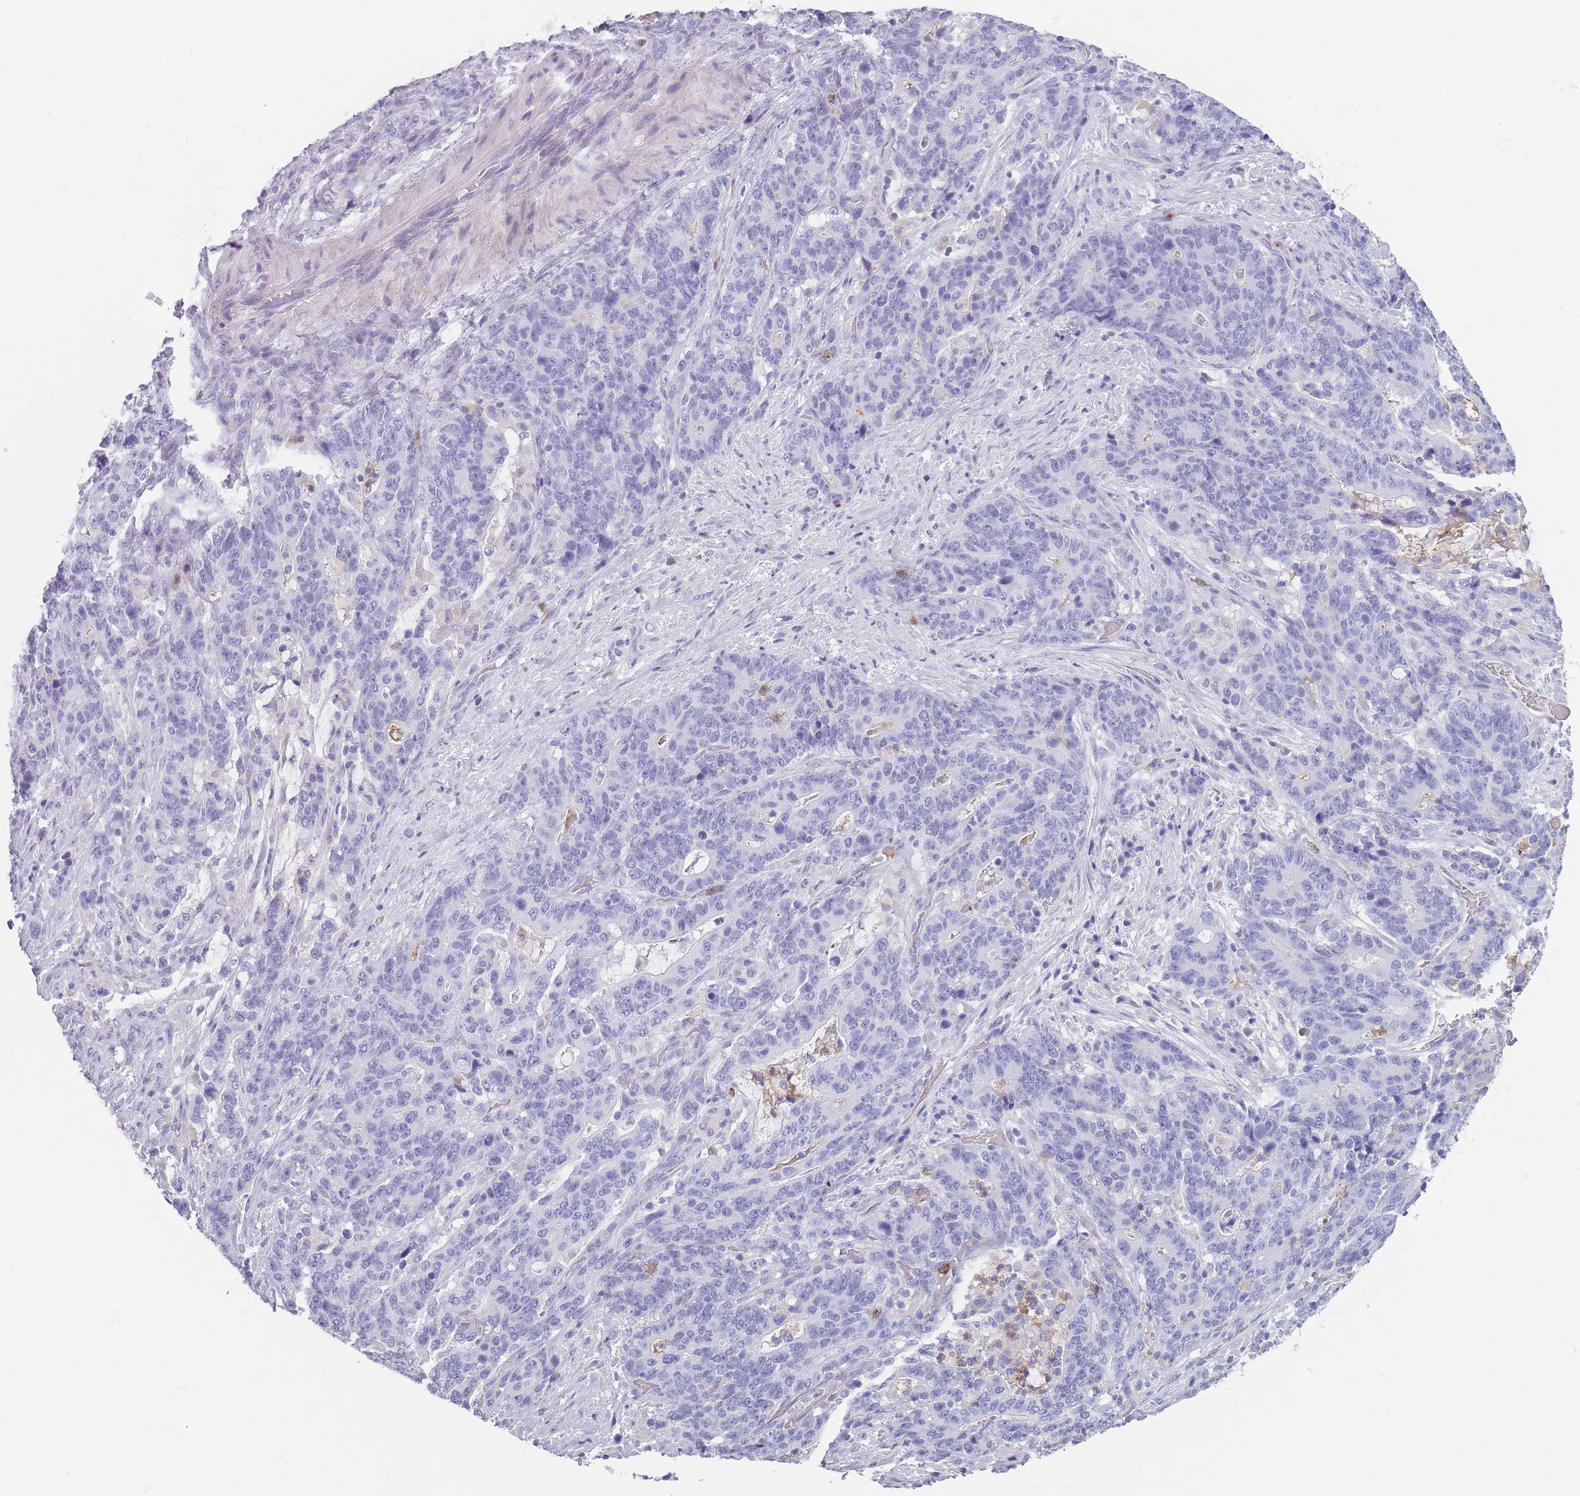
{"staining": {"intensity": "negative", "quantity": "none", "location": "none"}, "tissue": "stomach cancer", "cell_type": "Tumor cells", "image_type": "cancer", "snomed": [{"axis": "morphology", "description": "Normal tissue, NOS"}, {"axis": "morphology", "description": "Adenocarcinoma, NOS"}, {"axis": "topography", "description": "Stomach"}], "caption": "A high-resolution micrograph shows IHC staining of stomach adenocarcinoma, which shows no significant expression in tumor cells.", "gene": "CR1L", "patient": {"sex": "female", "age": 64}}